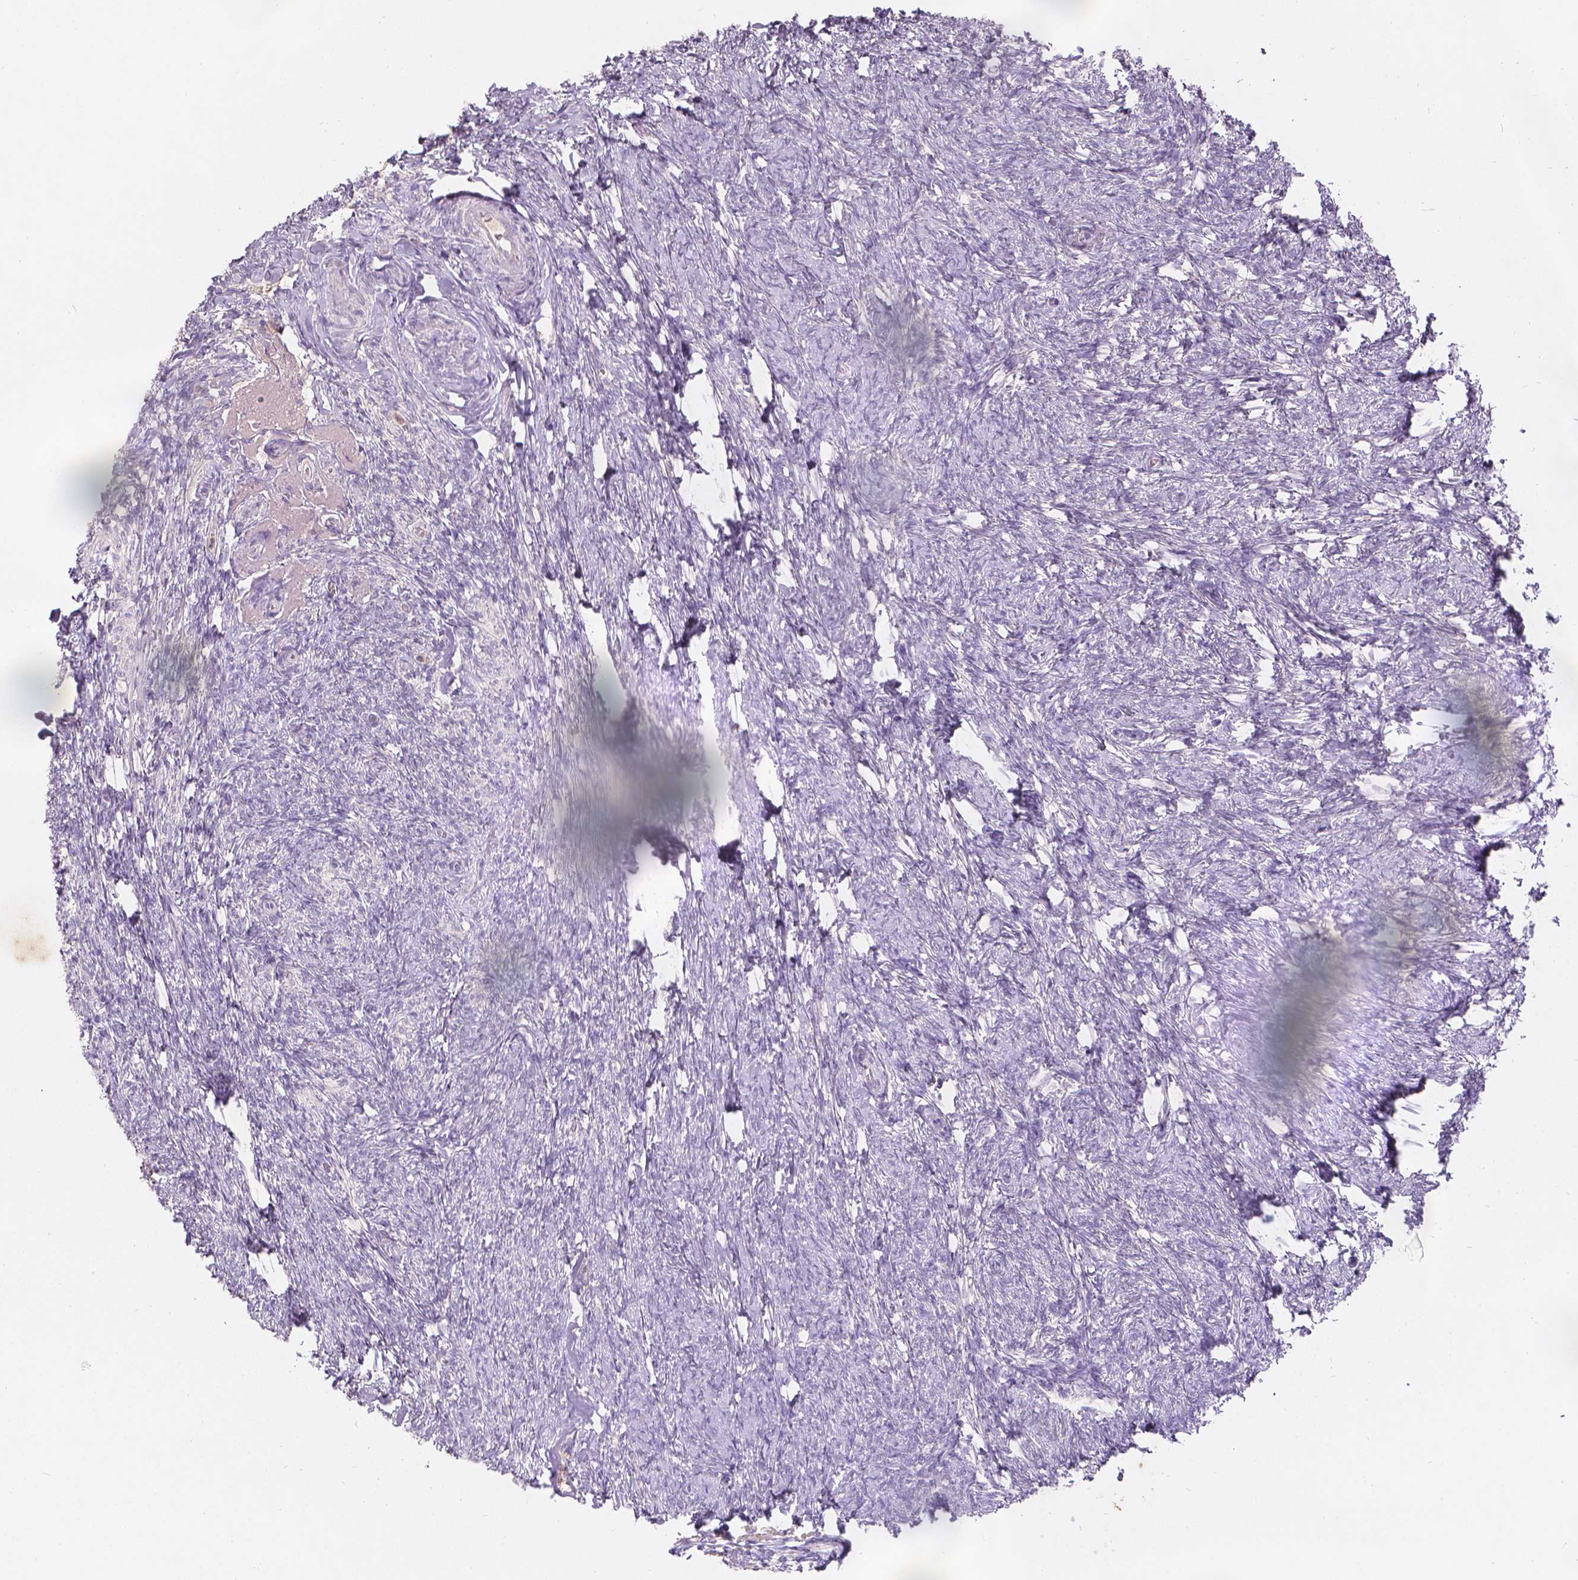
{"staining": {"intensity": "weak", "quantity": ">75%", "location": "cytoplasmic/membranous"}, "tissue": "ovary", "cell_type": "Follicle cells", "image_type": "normal", "snomed": [{"axis": "morphology", "description": "Normal tissue, NOS"}, {"axis": "topography", "description": "Ovary"}], "caption": "The image exhibits staining of unremarkable ovary, revealing weak cytoplasmic/membranous protein staining (brown color) within follicle cells.", "gene": "DCAF4L1", "patient": {"sex": "female", "age": 72}}